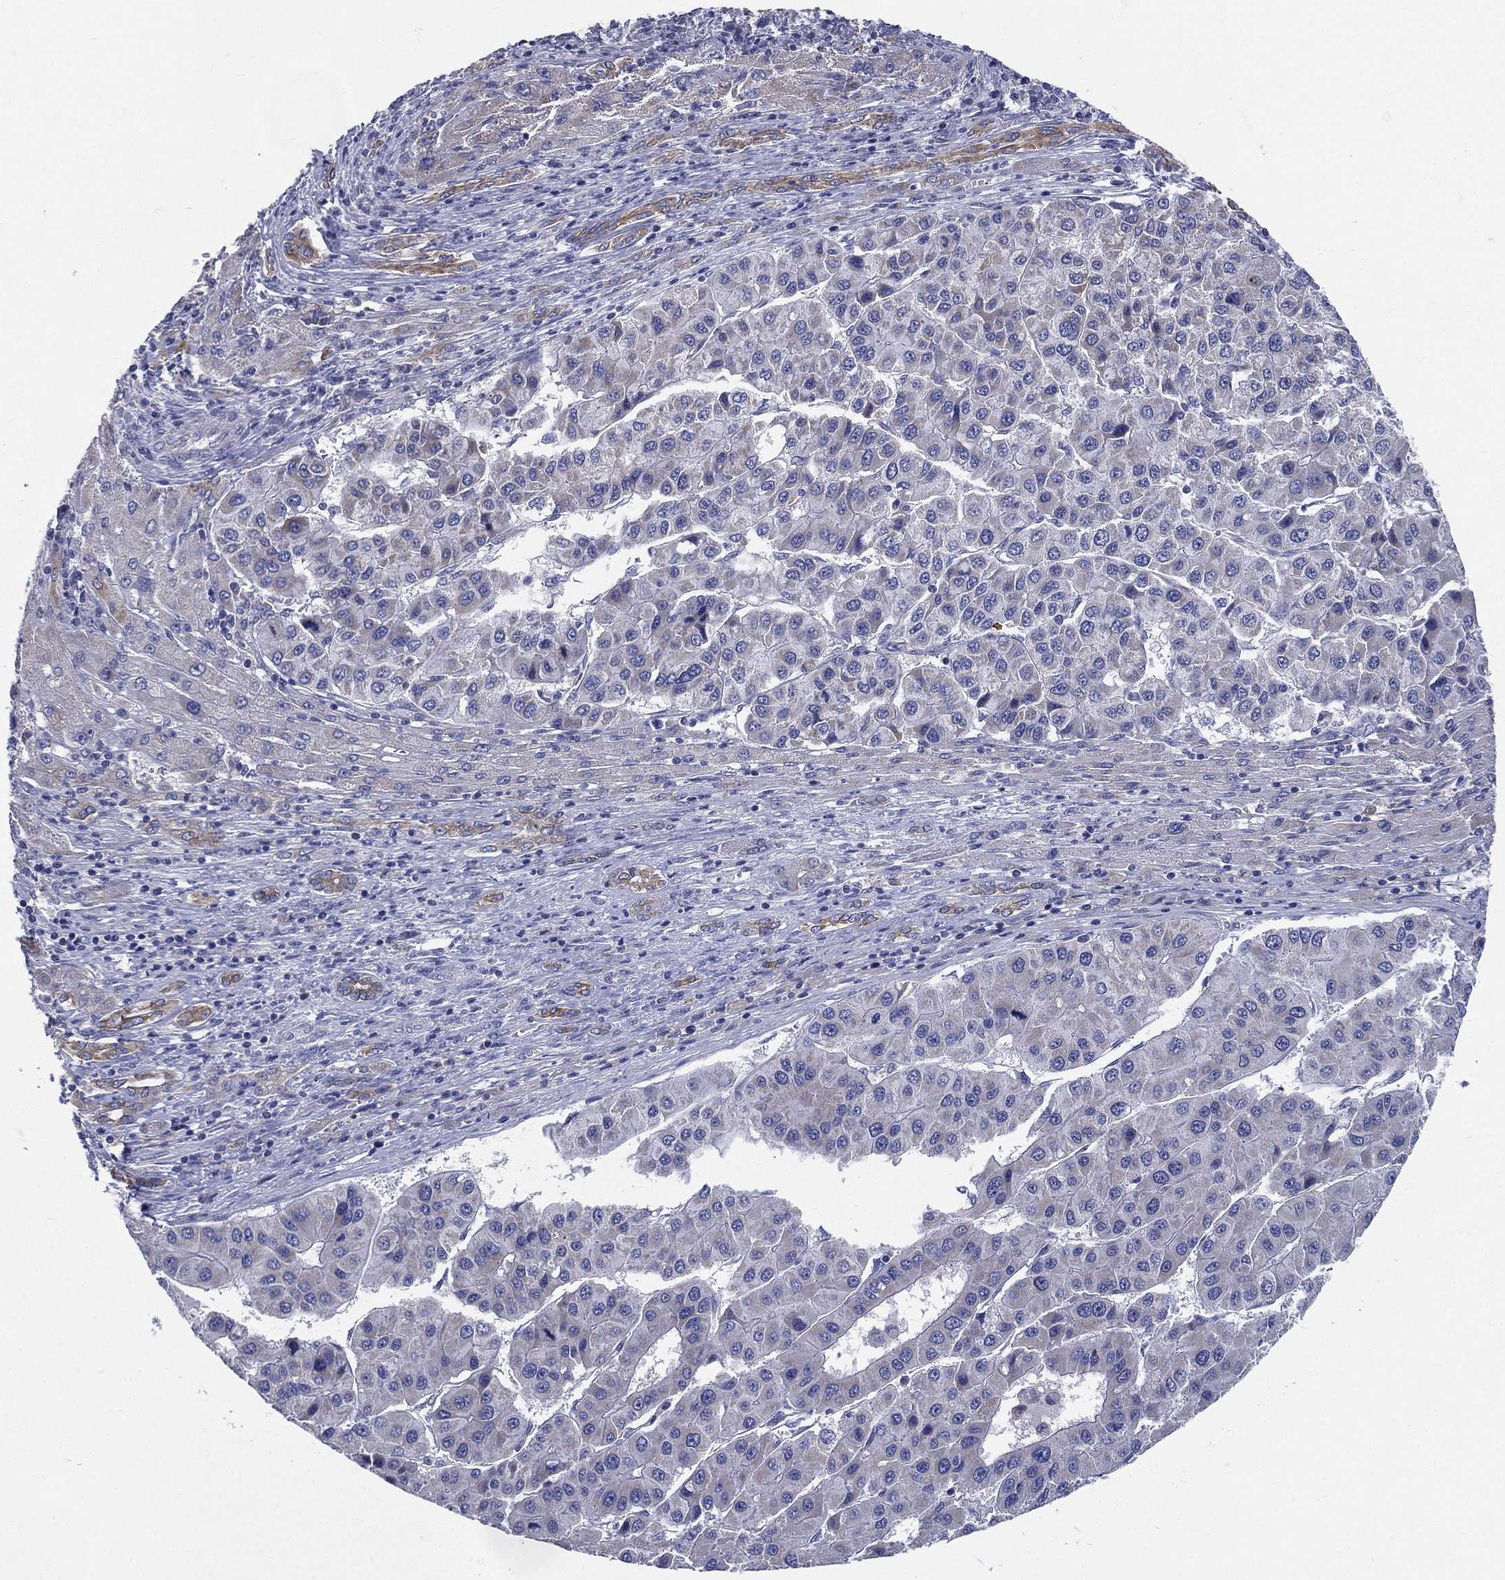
{"staining": {"intensity": "negative", "quantity": "none", "location": "none"}, "tissue": "liver cancer", "cell_type": "Tumor cells", "image_type": "cancer", "snomed": [{"axis": "morphology", "description": "Carcinoma, Hepatocellular, NOS"}, {"axis": "topography", "description": "Liver"}], "caption": "Liver hepatocellular carcinoma was stained to show a protein in brown. There is no significant staining in tumor cells.", "gene": "PWWP3A", "patient": {"sex": "male", "age": 73}}